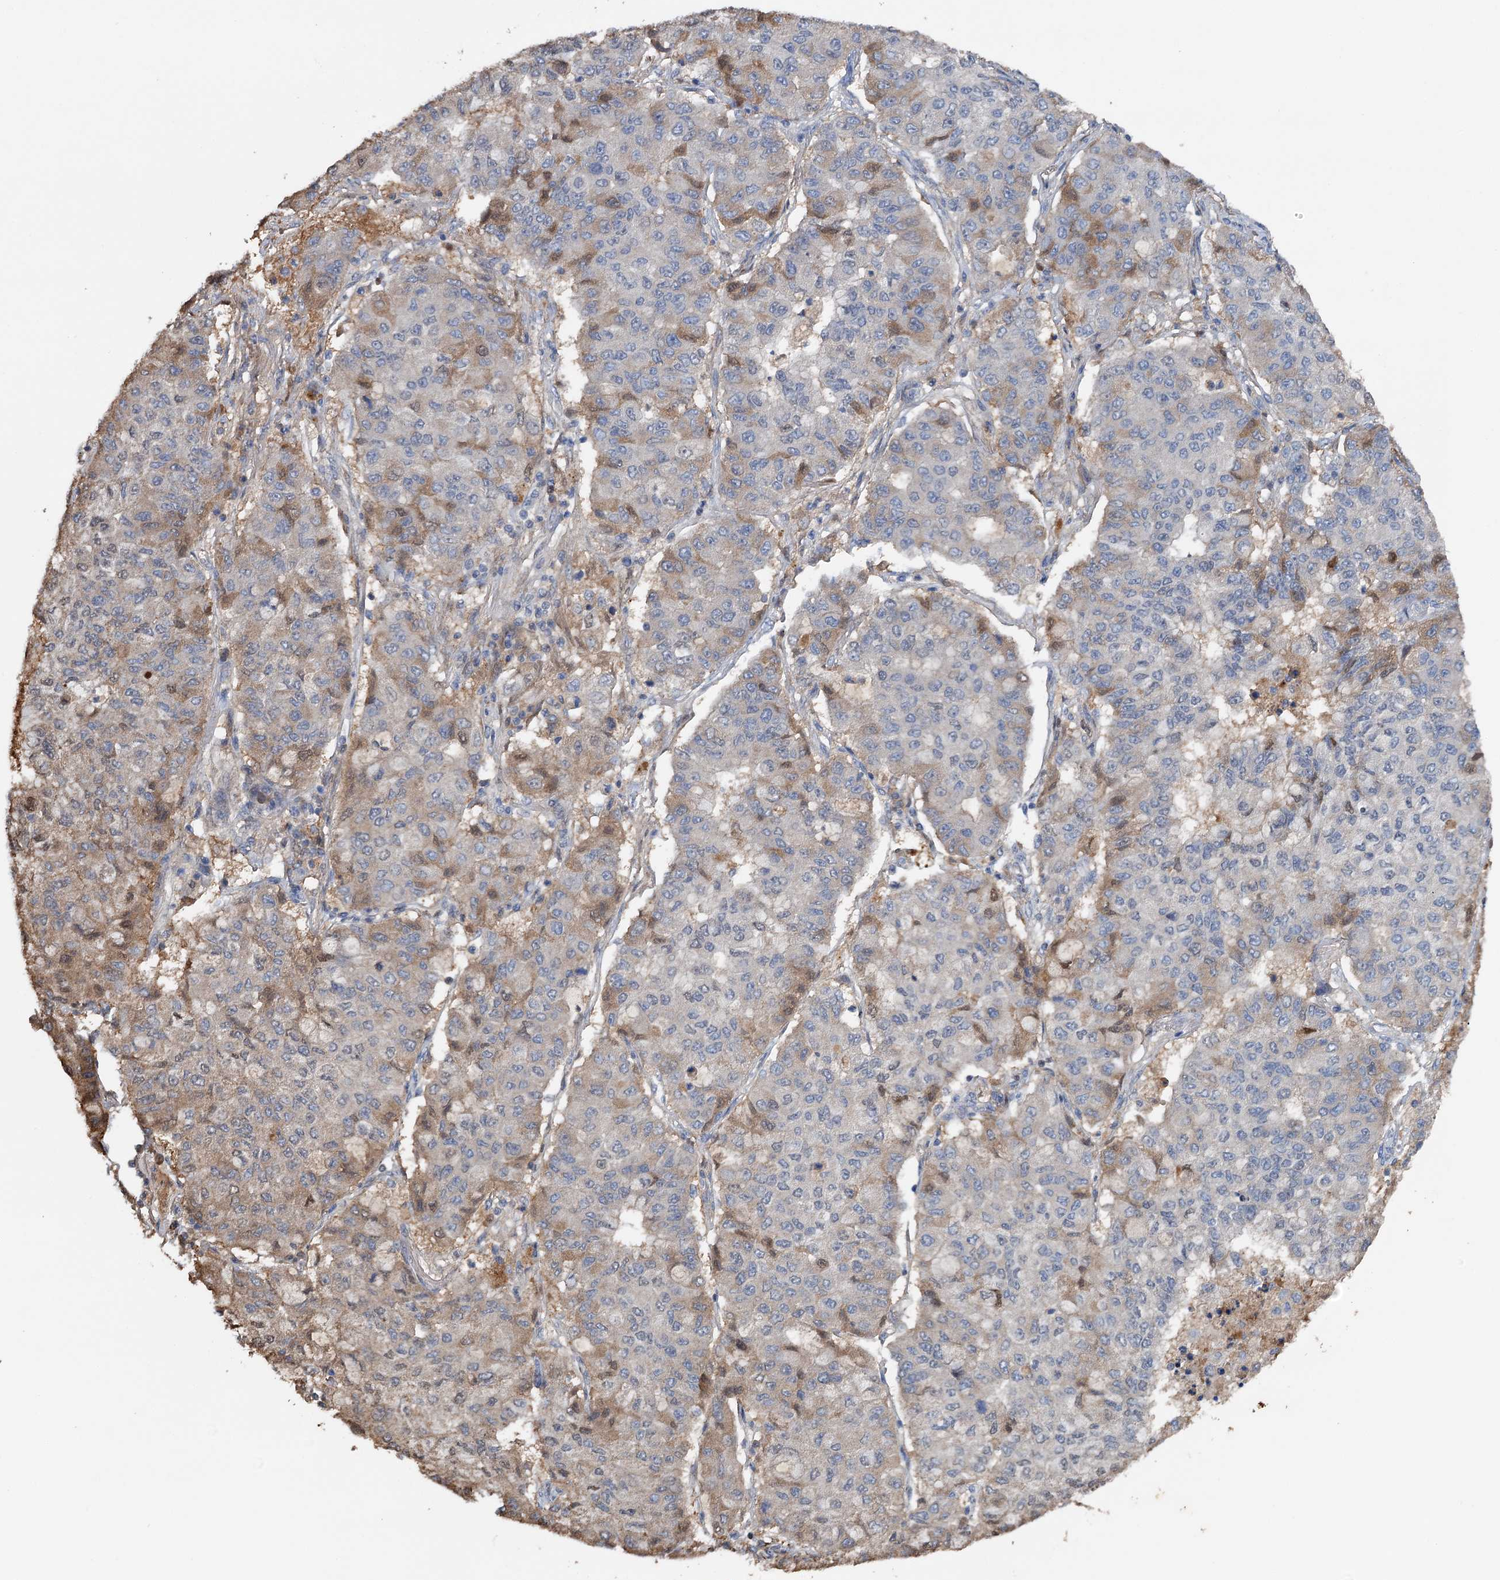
{"staining": {"intensity": "moderate", "quantity": "<25%", "location": "cytoplasmic/membranous"}, "tissue": "lung cancer", "cell_type": "Tumor cells", "image_type": "cancer", "snomed": [{"axis": "morphology", "description": "Squamous cell carcinoma, NOS"}, {"axis": "topography", "description": "Lung"}], "caption": "IHC staining of lung cancer, which reveals low levels of moderate cytoplasmic/membranous staining in approximately <25% of tumor cells indicating moderate cytoplasmic/membranous protein positivity. The staining was performed using DAB (3,3'-diaminobenzidine) (brown) for protein detection and nuclei were counterstained in hematoxylin (blue).", "gene": "ARL13A", "patient": {"sex": "male", "age": 74}}